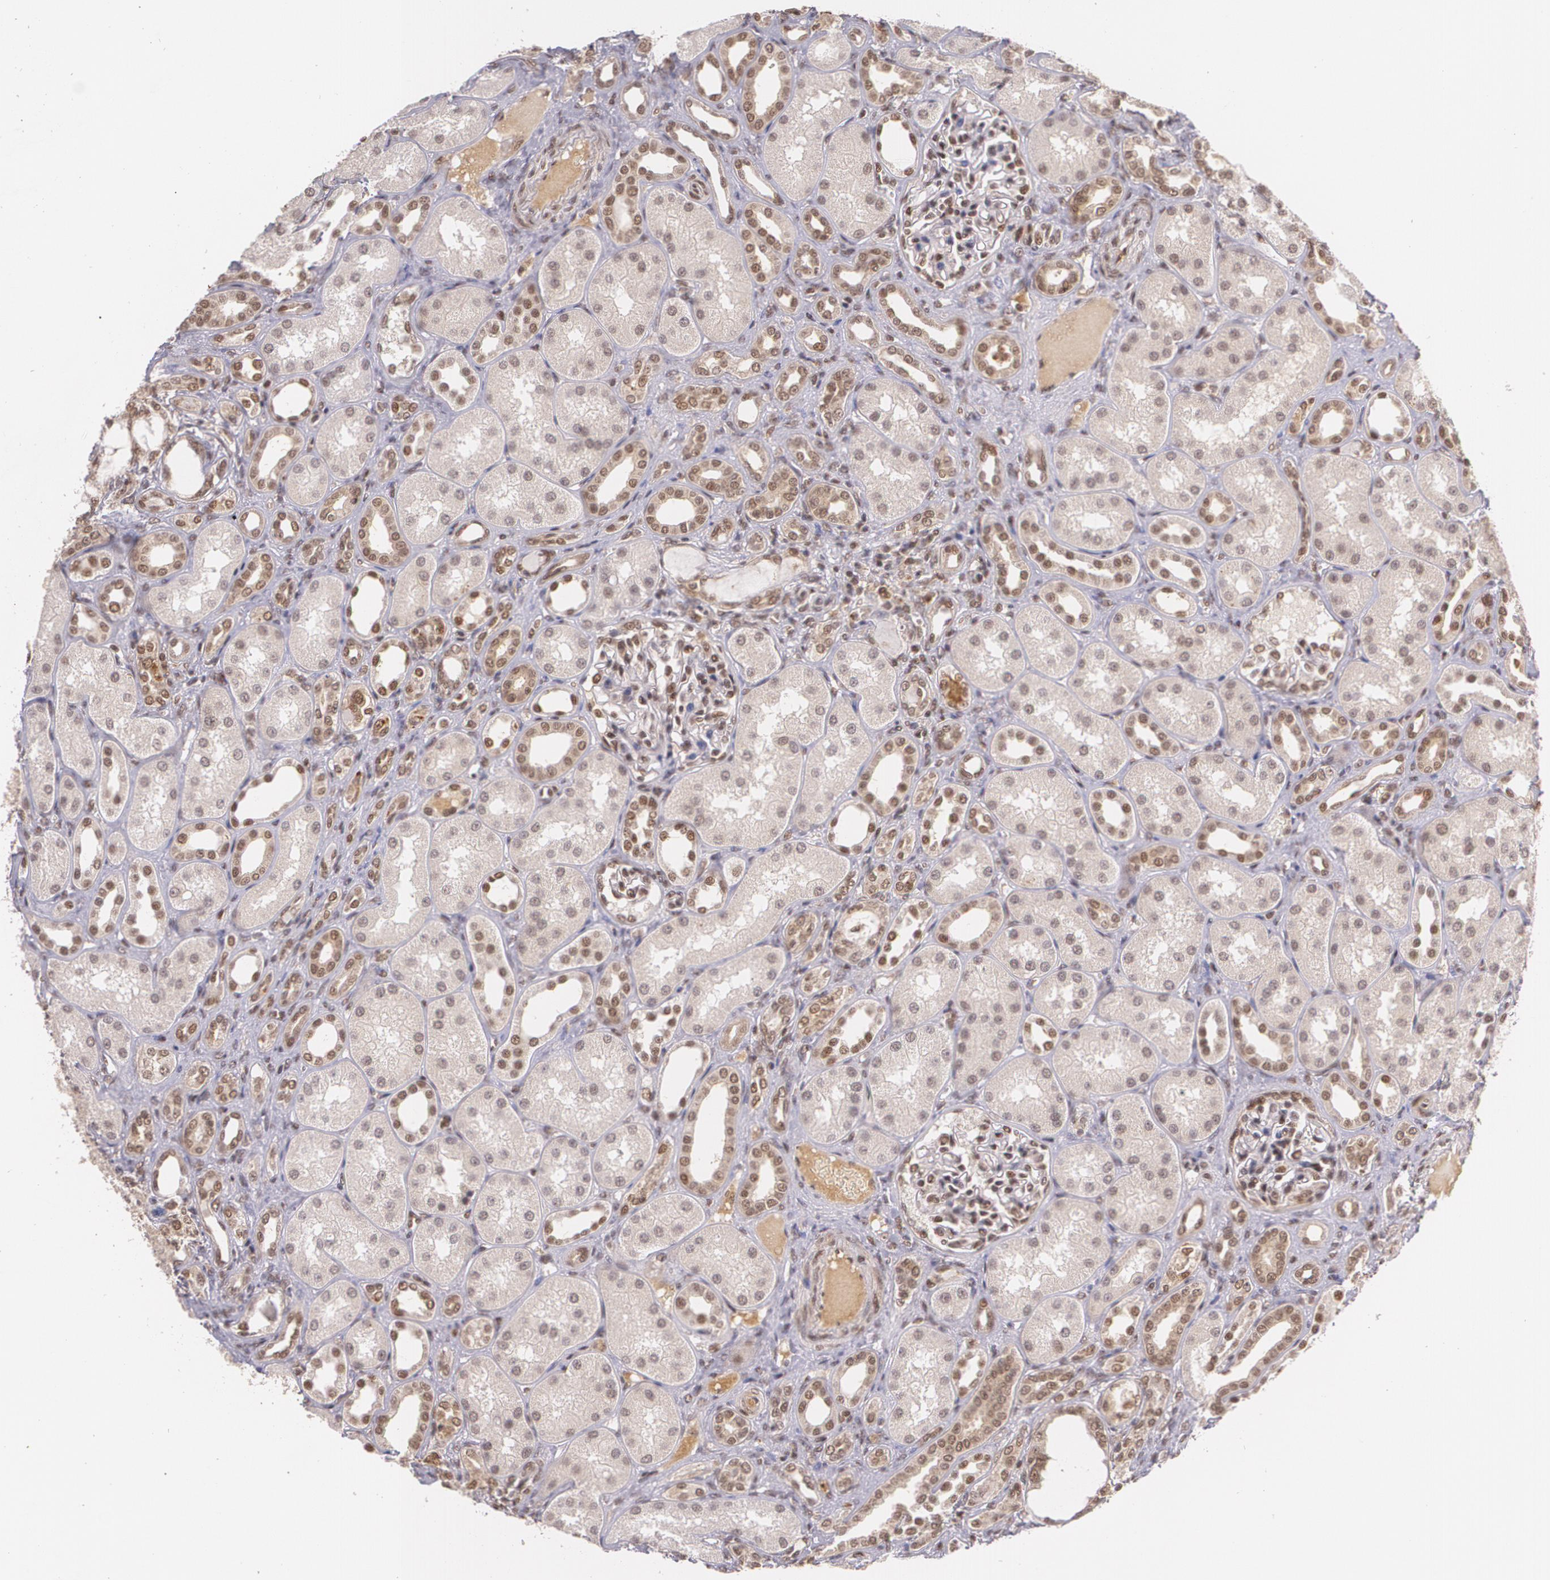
{"staining": {"intensity": "negative", "quantity": "none", "location": "none"}, "tissue": "kidney", "cell_type": "Cells in glomeruli", "image_type": "normal", "snomed": [{"axis": "morphology", "description": "Normal tissue, NOS"}, {"axis": "topography", "description": "Kidney"}], "caption": "Immunohistochemistry (IHC) image of normal kidney: kidney stained with DAB demonstrates no significant protein expression in cells in glomeruli.", "gene": "CUL2", "patient": {"sex": "male", "age": 7}}